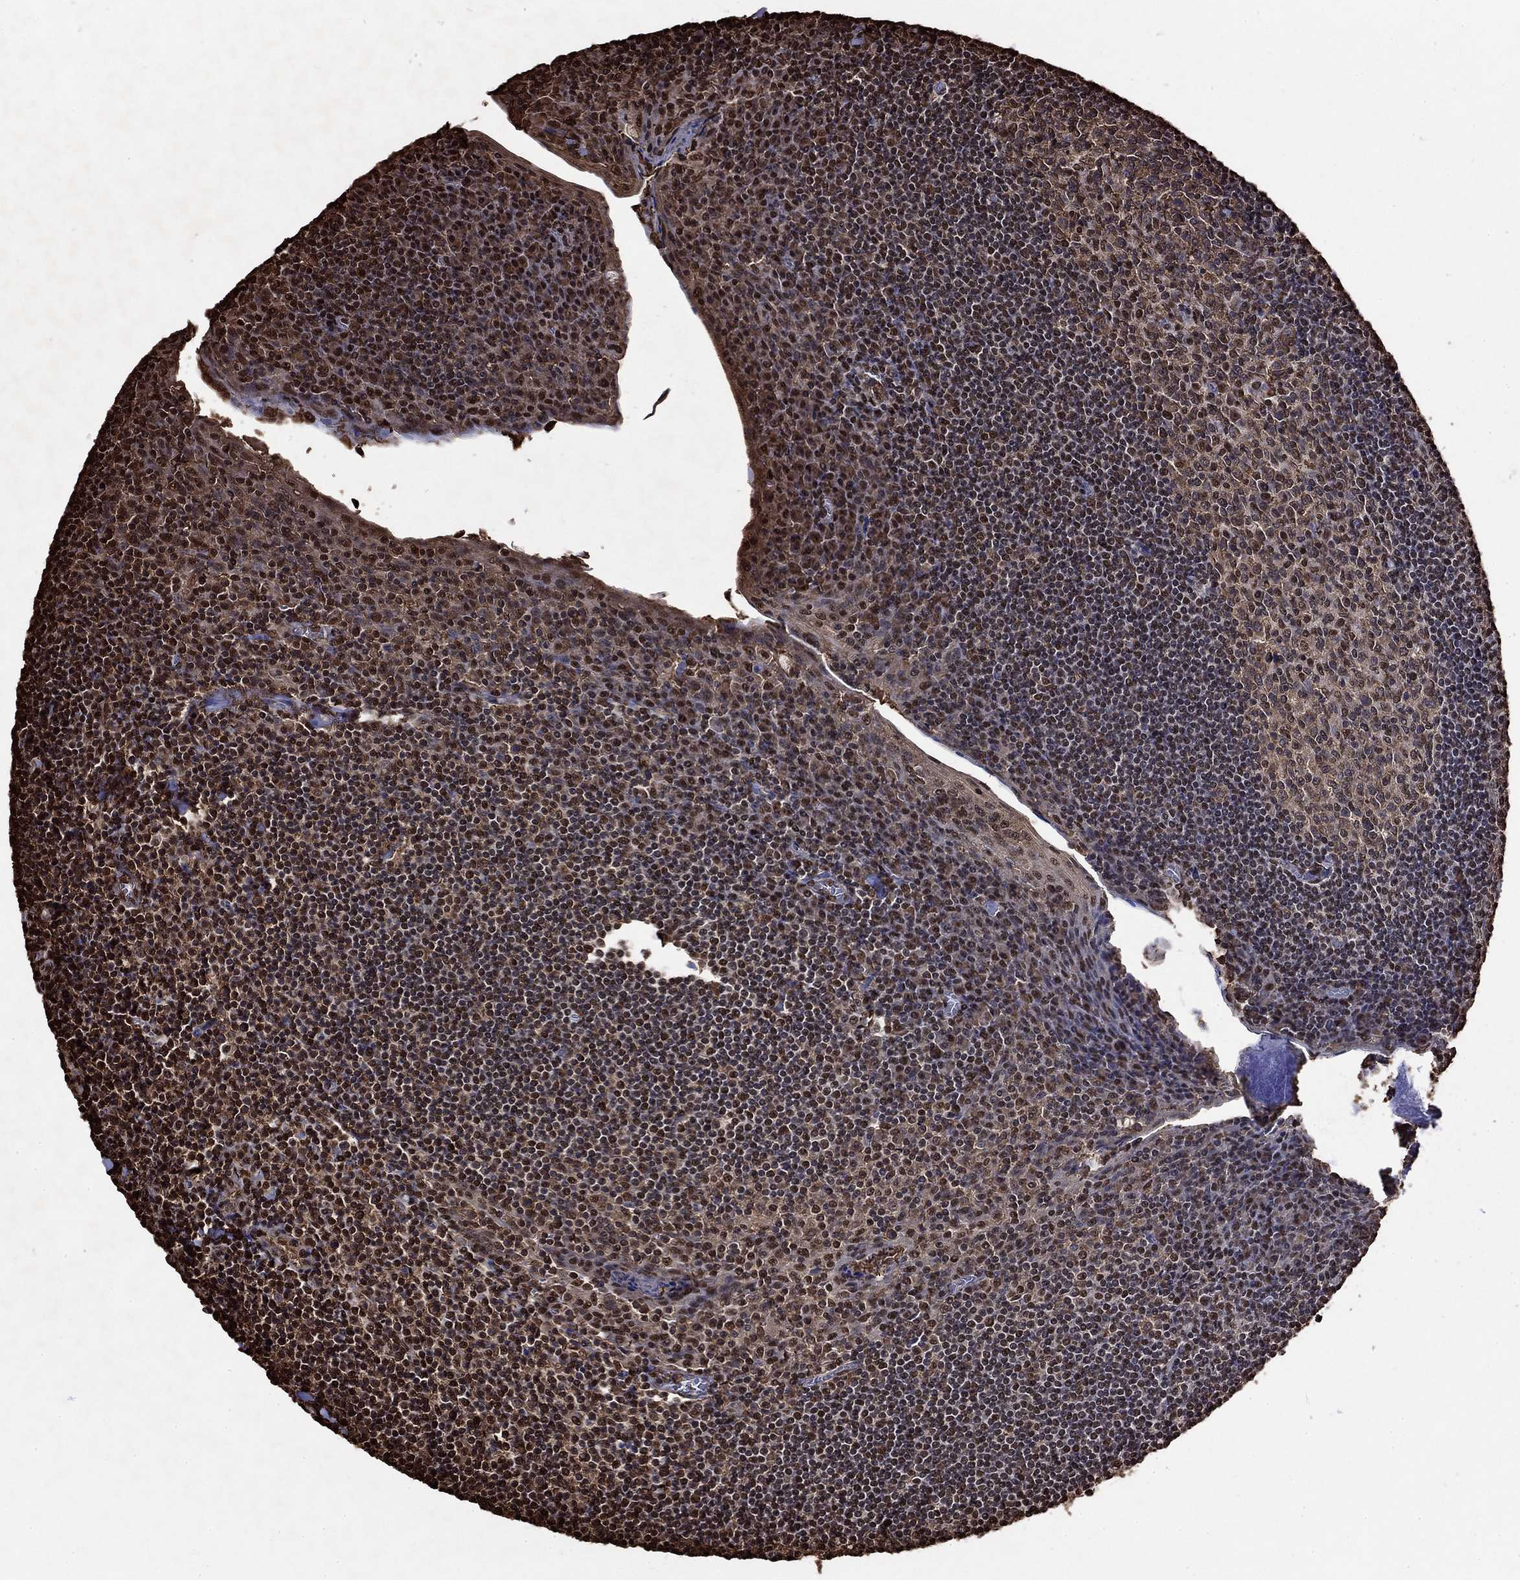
{"staining": {"intensity": "moderate", "quantity": "25%-75%", "location": "cytoplasmic/membranous,nuclear"}, "tissue": "tonsil", "cell_type": "Germinal center cells", "image_type": "normal", "snomed": [{"axis": "morphology", "description": "Normal tissue, NOS"}, {"axis": "topography", "description": "Tonsil"}], "caption": "Tonsil stained with immunohistochemistry reveals moderate cytoplasmic/membranous,nuclear positivity in about 25%-75% of germinal center cells.", "gene": "GAPDH", "patient": {"sex": "female", "age": 12}}